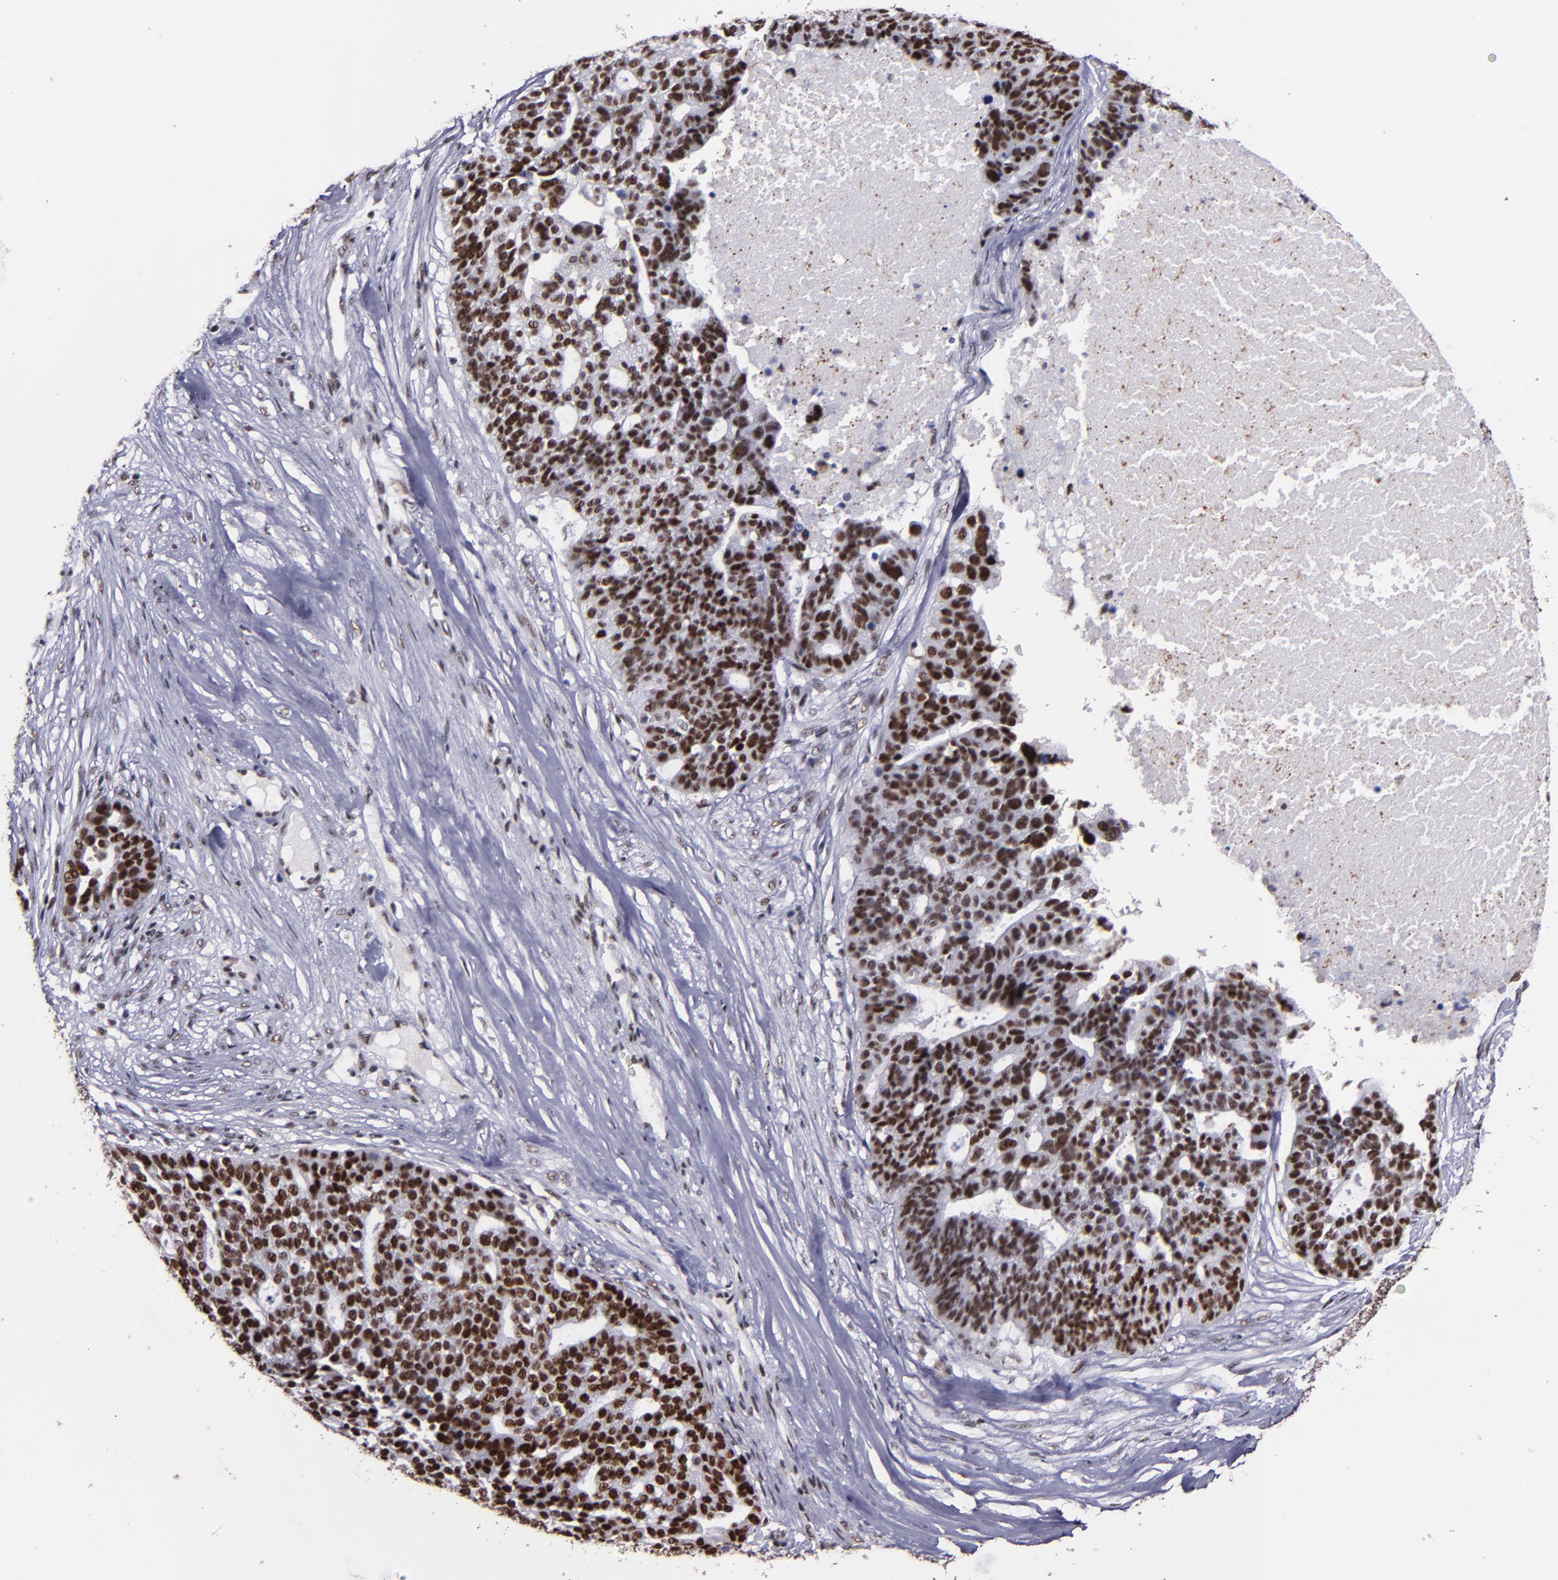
{"staining": {"intensity": "strong", "quantity": ">75%", "location": "nuclear"}, "tissue": "ovarian cancer", "cell_type": "Tumor cells", "image_type": "cancer", "snomed": [{"axis": "morphology", "description": "Cystadenocarcinoma, serous, NOS"}, {"axis": "topography", "description": "Ovary"}], "caption": "This photomicrograph reveals immunohistochemistry staining of ovarian cancer (serous cystadenocarcinoma), with high strong nuclear positivity in approximately >75% of tumor cells.", "gene": "PPP4R3A", "patient": {"sex": "female", "age": 59}}